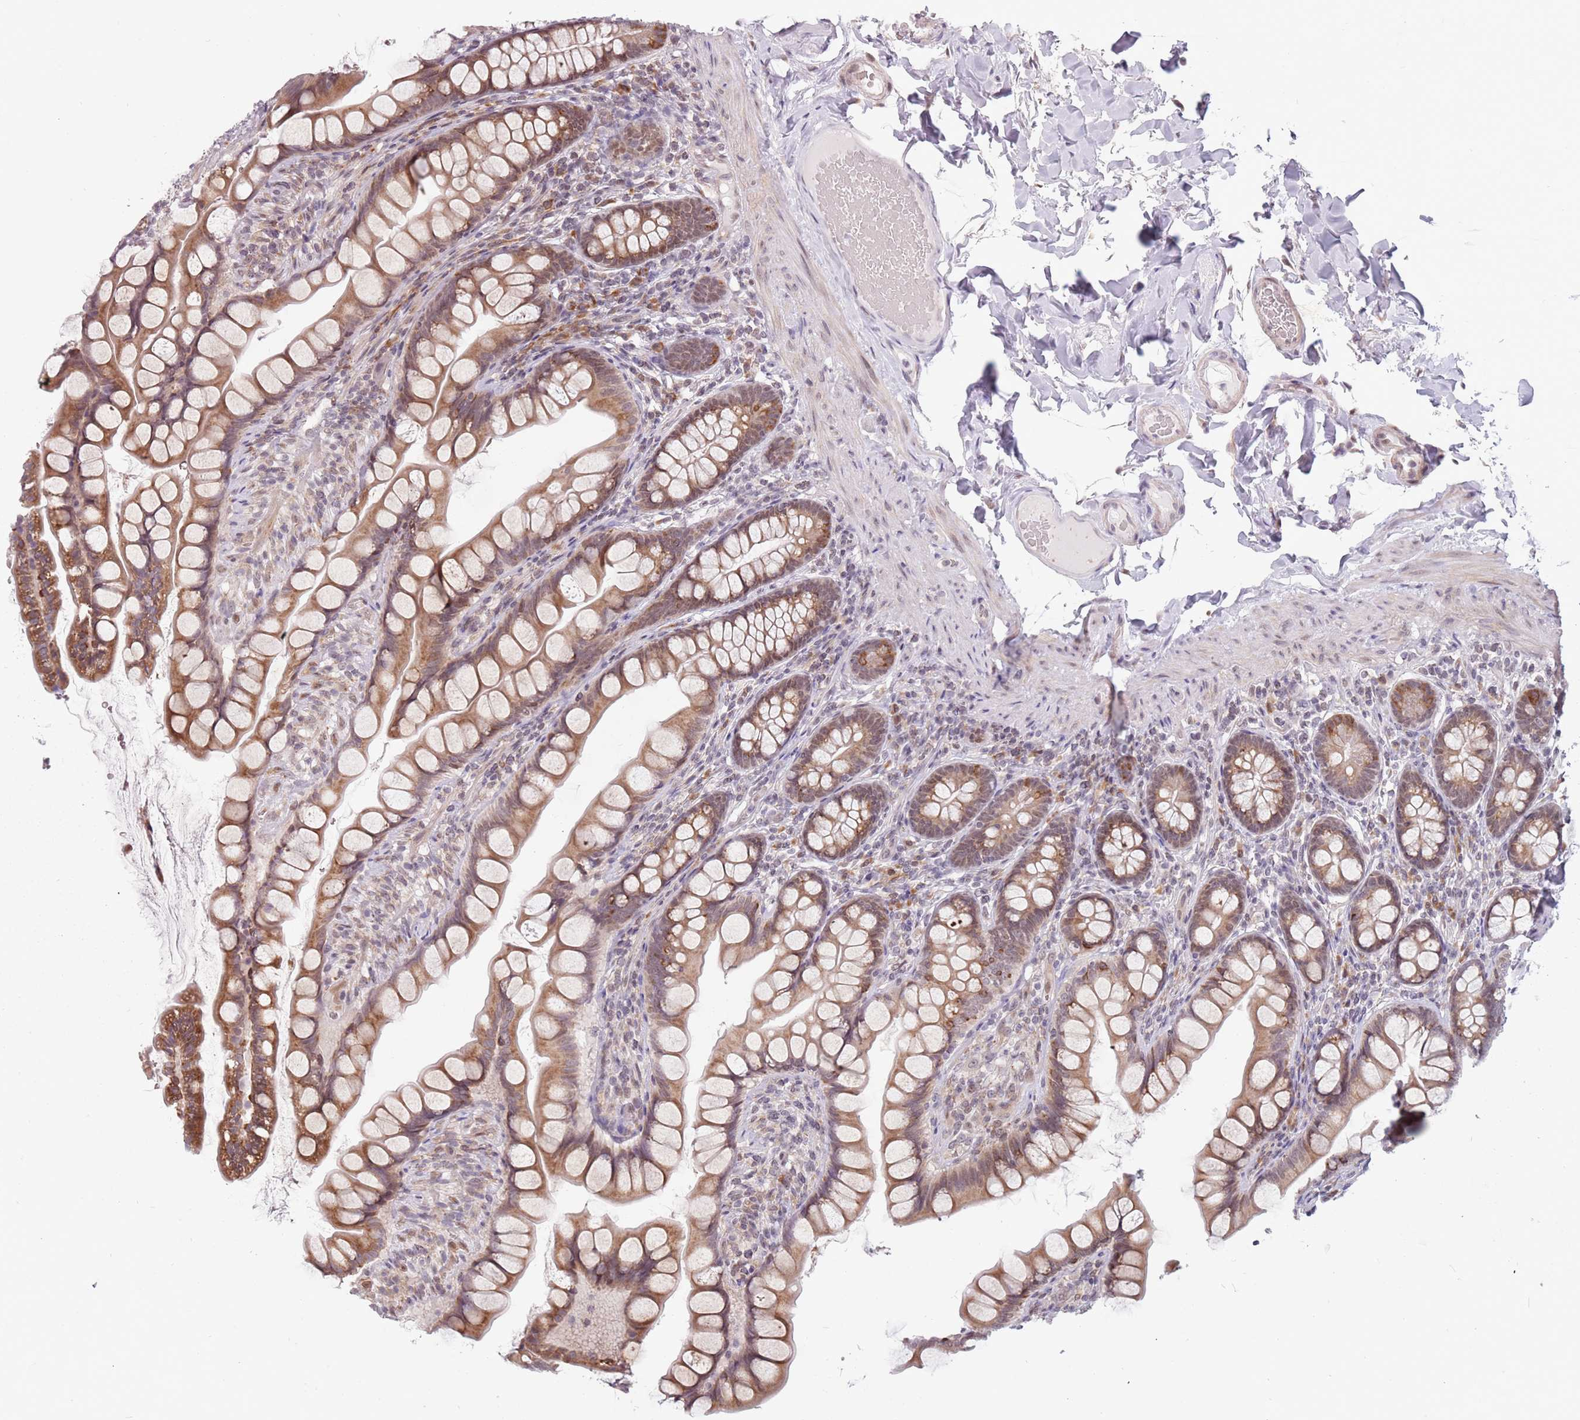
{"staining": {"intensity": "moderate", "quantity": ">75%", "location": "cytoplasmic/membranous,nuclear"}, "tissue": "small intestine", "cell_type": "Glandular cells", "image_type": "normal", "snomed": [{"axis": "morphology", "description": "Normal tissue, NOS"}, {"axis": "topography", "description": "Small intestine"}], "caption": "A photomicrograph of human small intestine stained for a protein reveals moderate cytoplasmic/membranous,nuclear brown staining in glandular cells. The staining is performed using DAB (3,3'-diaminobenzidine) brown chromogen to label protein expression. The nuclei are counter-stained blue using hematoxylin.", "gene": "BARD1", "patient": {"sex": "male", "age": 70}}